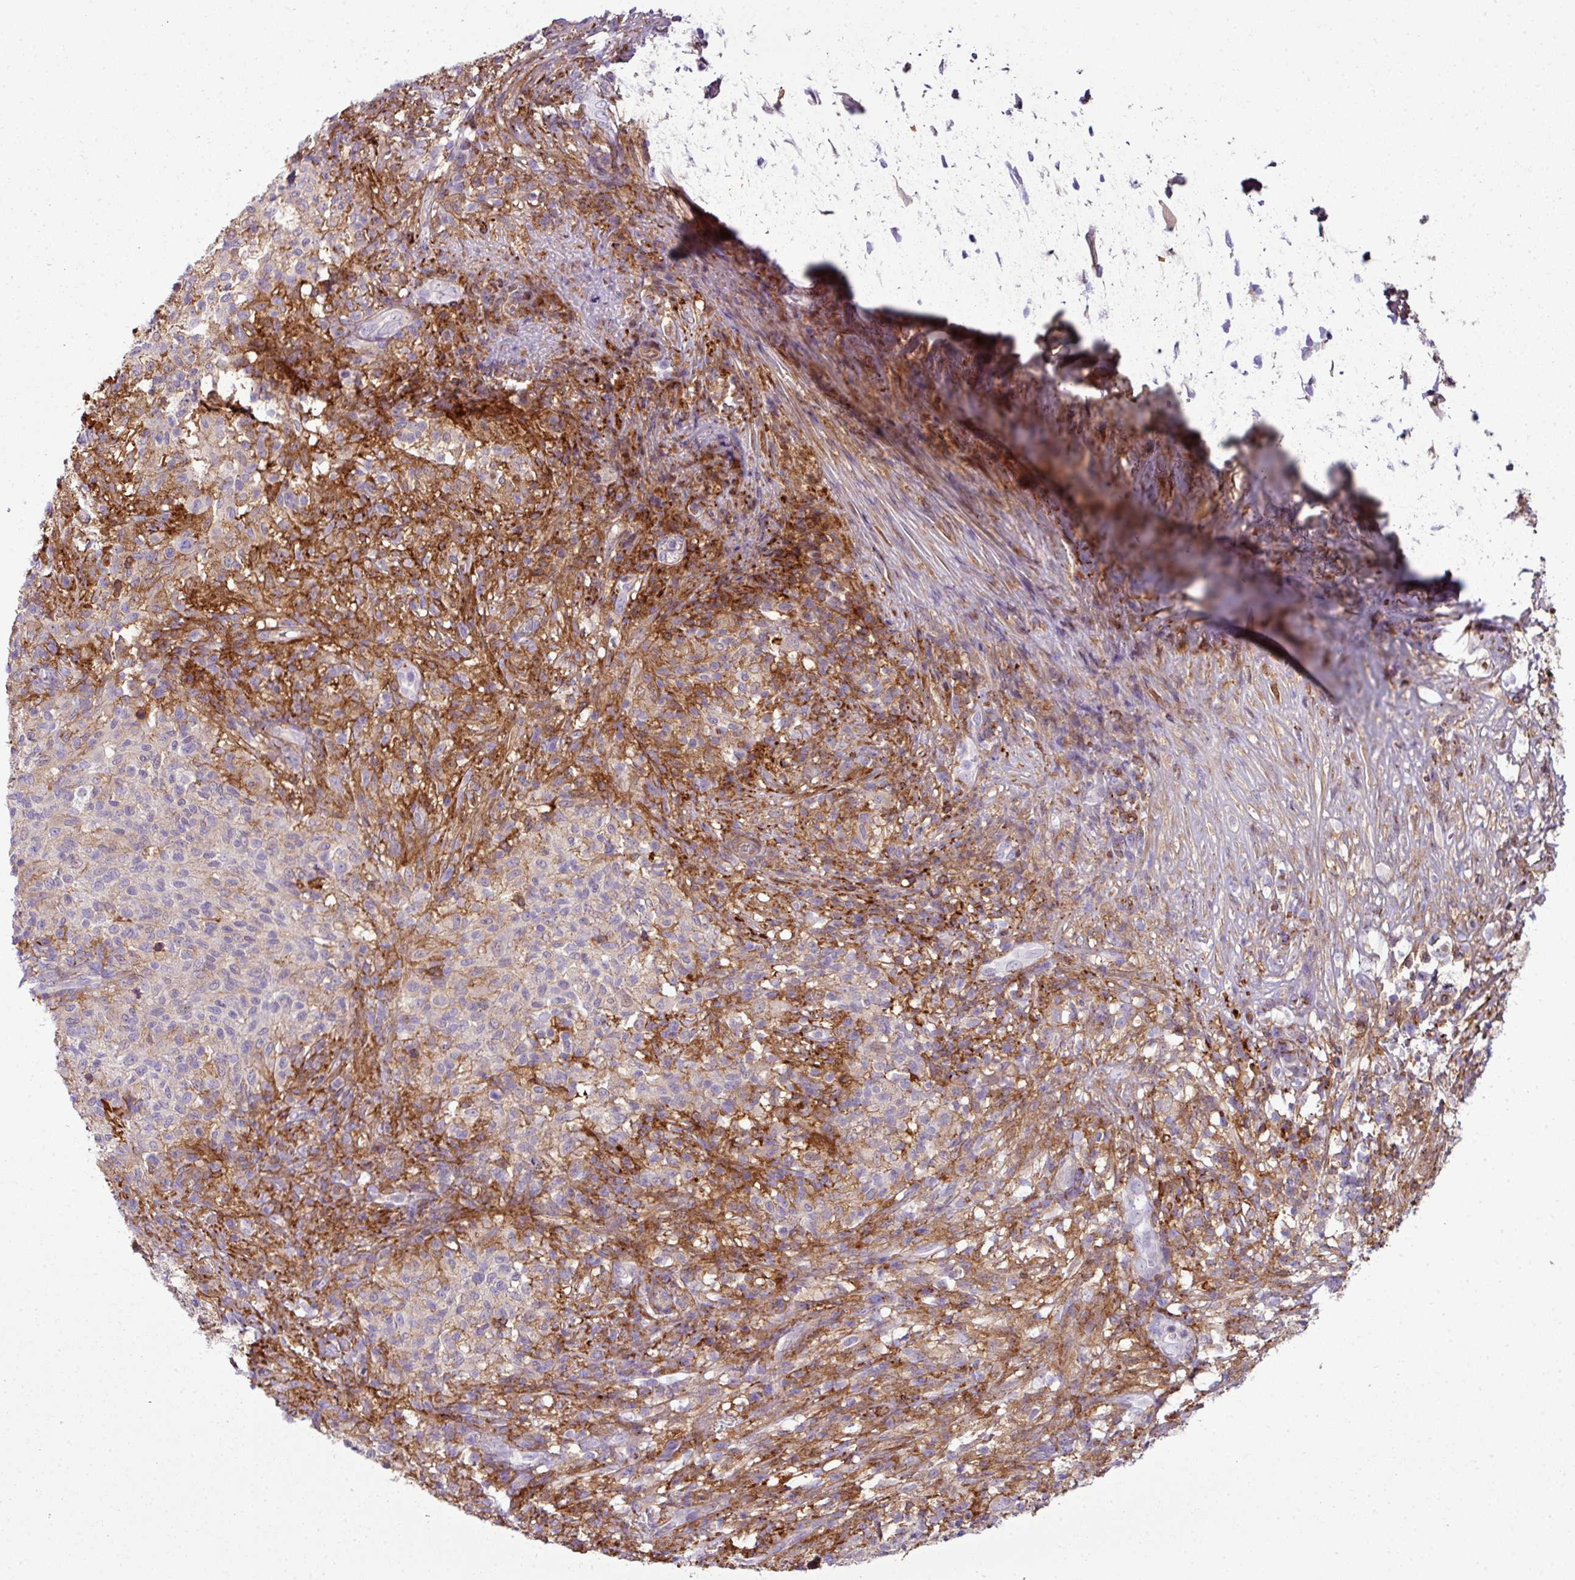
{"staining": {"intensity": "negative", "quantity": "none", "location": "none"}, "tissue": "melanoma", "cell_type": "Tumor cells", "image_type": "cancer", "snomed": [{"axis": "morphology", "description": "Malignant melanoma, NOS"}, {"axis": "topography", "description": "Skin"}], "caption": "DAB (3,3'-diaminobenzidine) immunohistochemical staining of melanoma exhibits no significant staining in tumor cells.", "gene": "COL8A1", "patient": {"sex": "male", "age": 66}}